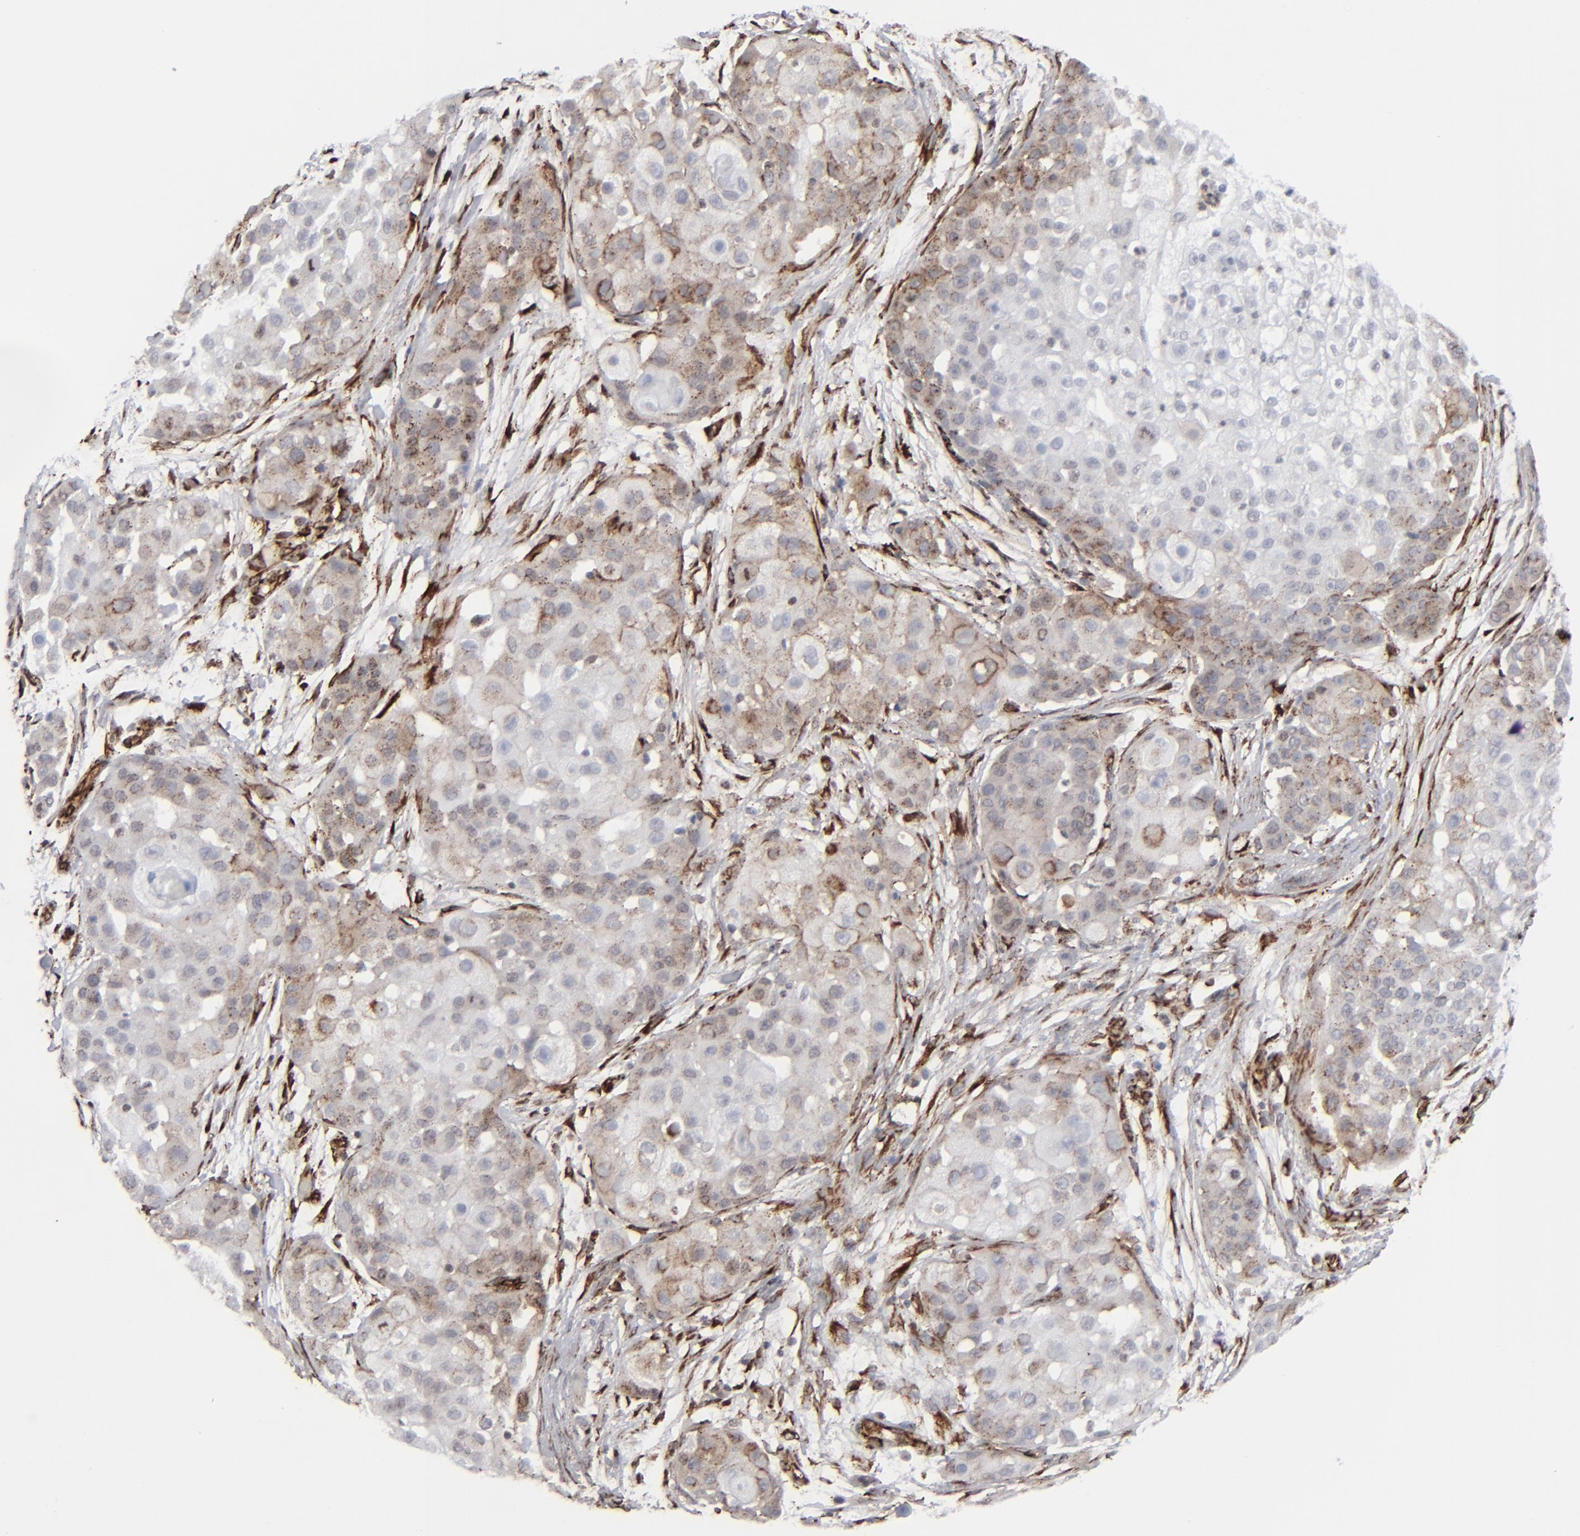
{"staining": {"intensity": "weak", "quantity": "25%-75%", "location": "nuclear"}, "tissue": "skin cancer", "cell_type": "Tumor cells", "image_type": "cancer", "snomed": [{"axis": "morphology", "description": "Squamous cell carcinoma, NOS"}, {"axis": "topography", "description": "Skin"}], "caption": "Immunohistochemistry staining of skin squamous cell carcinoma, which exhibits low levels of weak nuclear expression in about 25%-75% of tumor cells indicating weak nuclear protein positivity. The staining was performed using DAB (3,3'-diaminobenzidine) (brown) for protein detection and nuclei were counterstained in hematoxylin (blue).", "gene": "SPARC", "patient": {"sex": "female", "age": 57}}